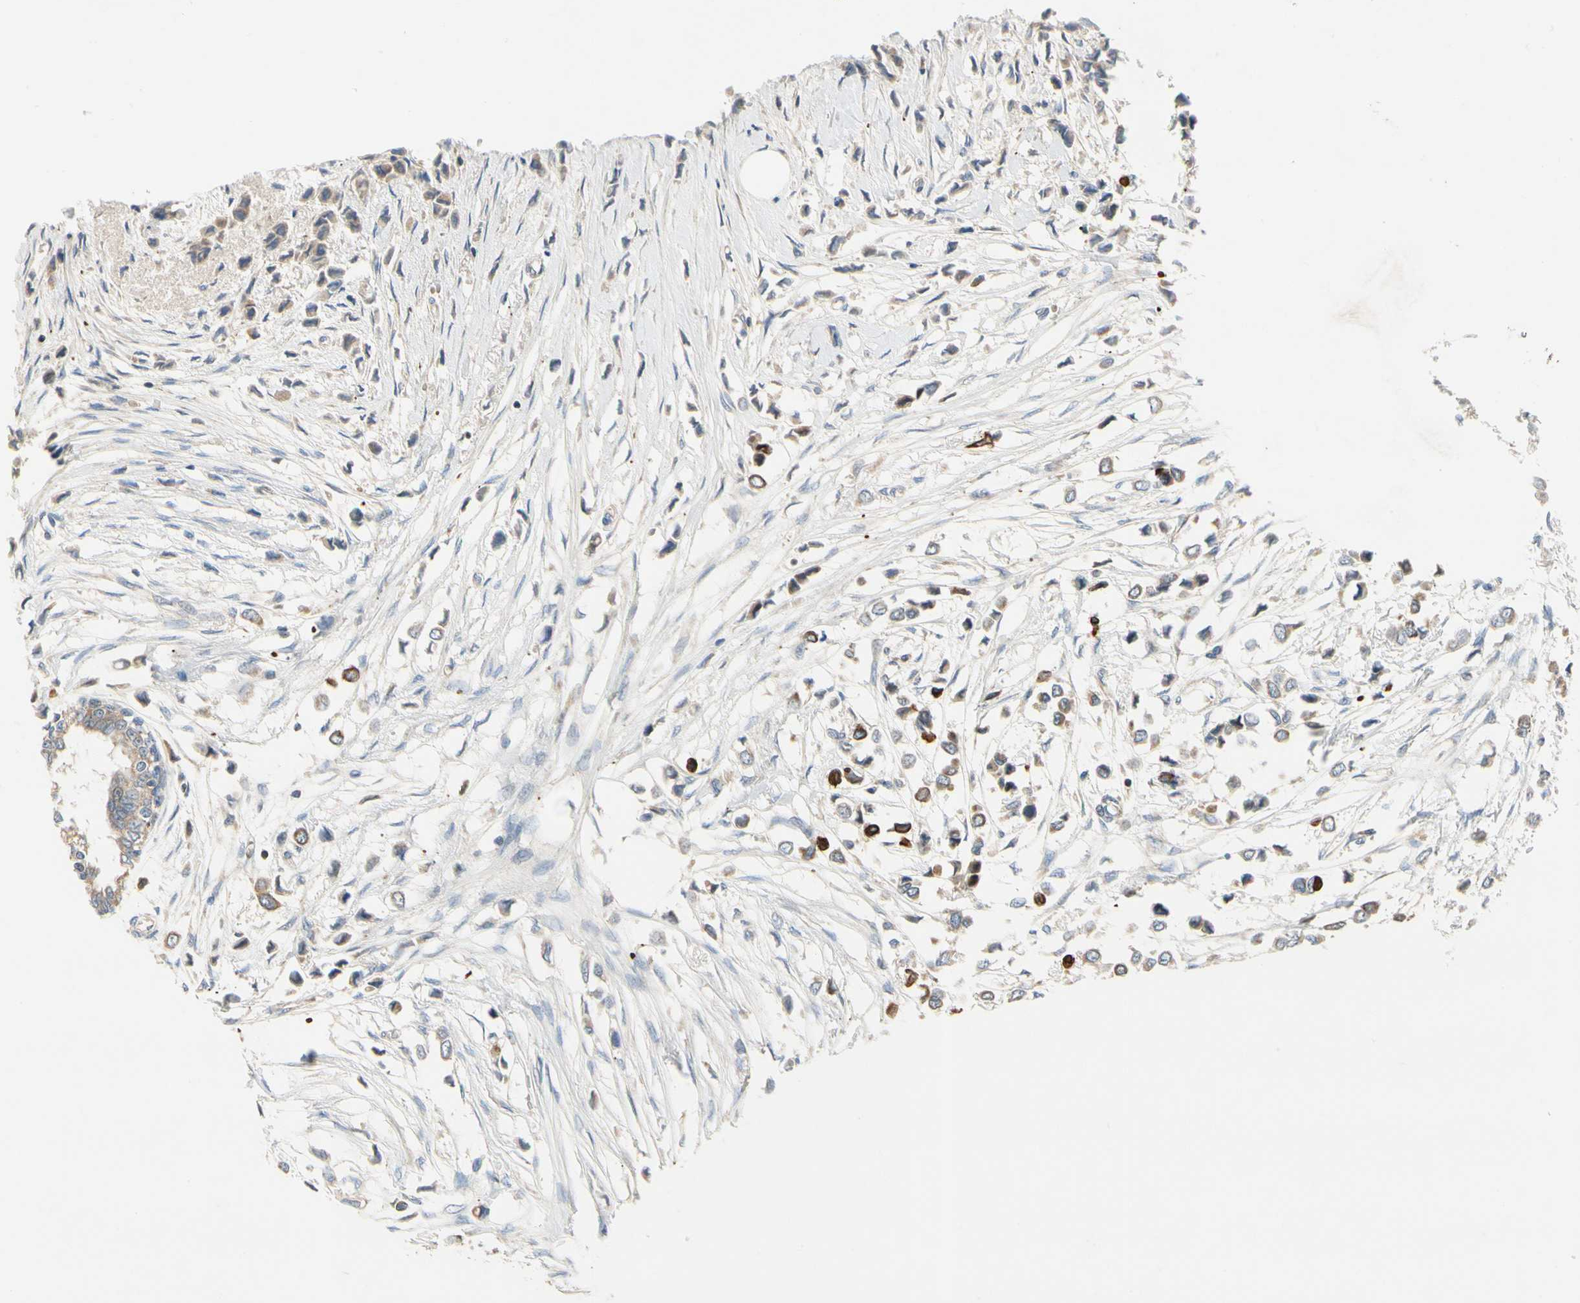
{"staining": {"intensity": "moderate", "quantity": ">75%", "location": "cytoplasmic/membranous"}, "tissue": "breast cancer", "cell_type": "Tumor cells", "image_type": "cancer", "snomed": [{"axis": "morphology", "description": "Lobular carcinoma"}, {"axis": "topography", "description": "Breast"}], "caption": "Immunohistochemistry image of human lobular carcinoma (breast) stained for a protein (brown), which demonstrates medium levels of moderate cytoplasmic/membranous expression in approximately >75% of tumor cells.", "gene": "KLHDC8B", "patient": {"sex": "female", "age": 51}}